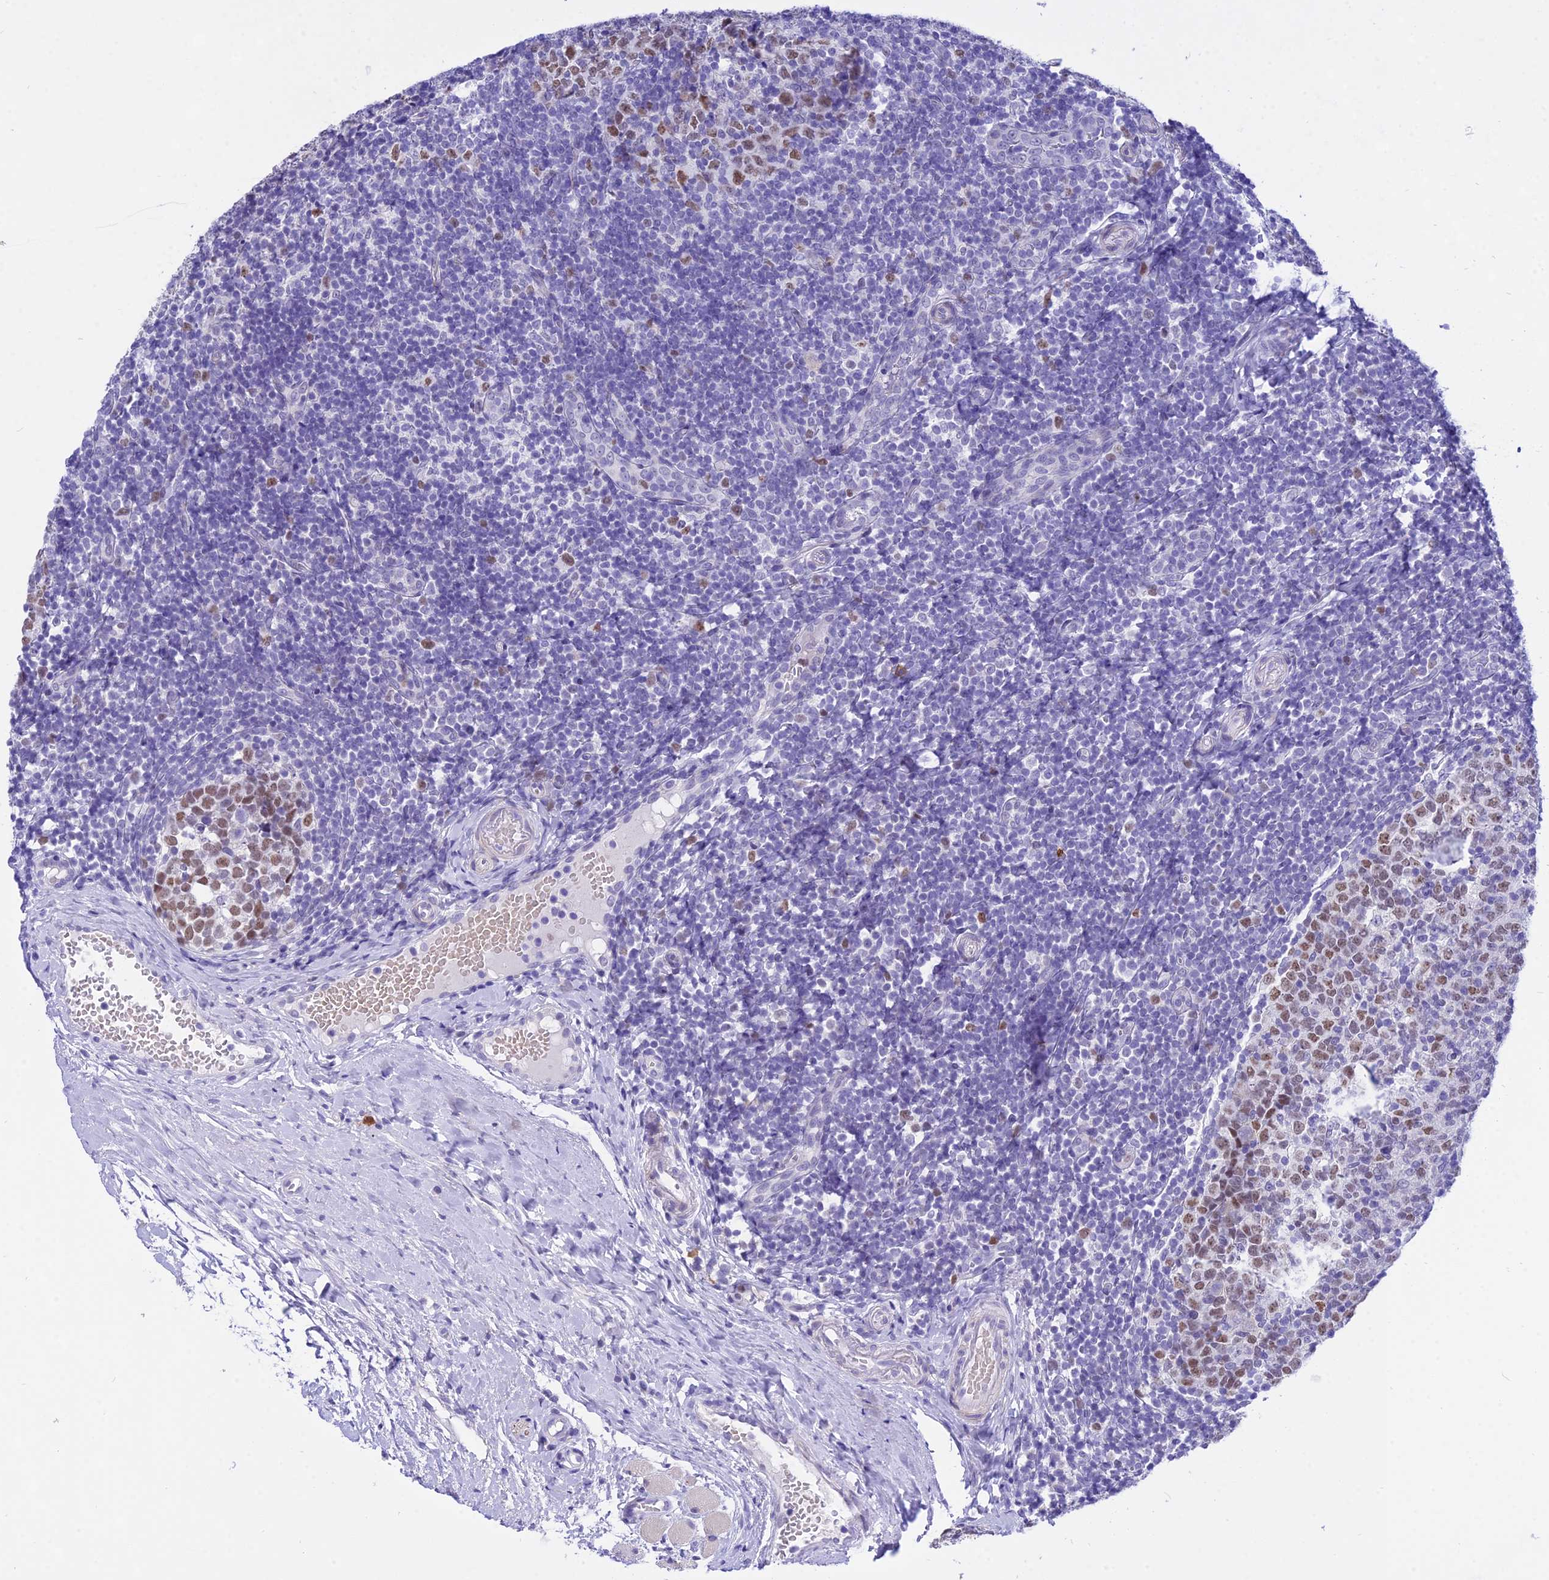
{"staining": {"intensity": "moderate", "quantity": "25%-75%", "location": "nuclear"}, "tissue": "tonsil", "cell_type": "Germinal center cells", "image_type": "normal", "snomed": [{"axis": "morphology", "description": "Normal tissue, NOS"}, {"axis": "topography", "description": "Tonsil"}], "caption": "This image shows IHC staining of normal human tonsil, with medium moderate nuclear positivity in about 25%-75% of germinal center cells.", "gene": "DEFB107A", "patient": {"sex": "female", "age": 19}}